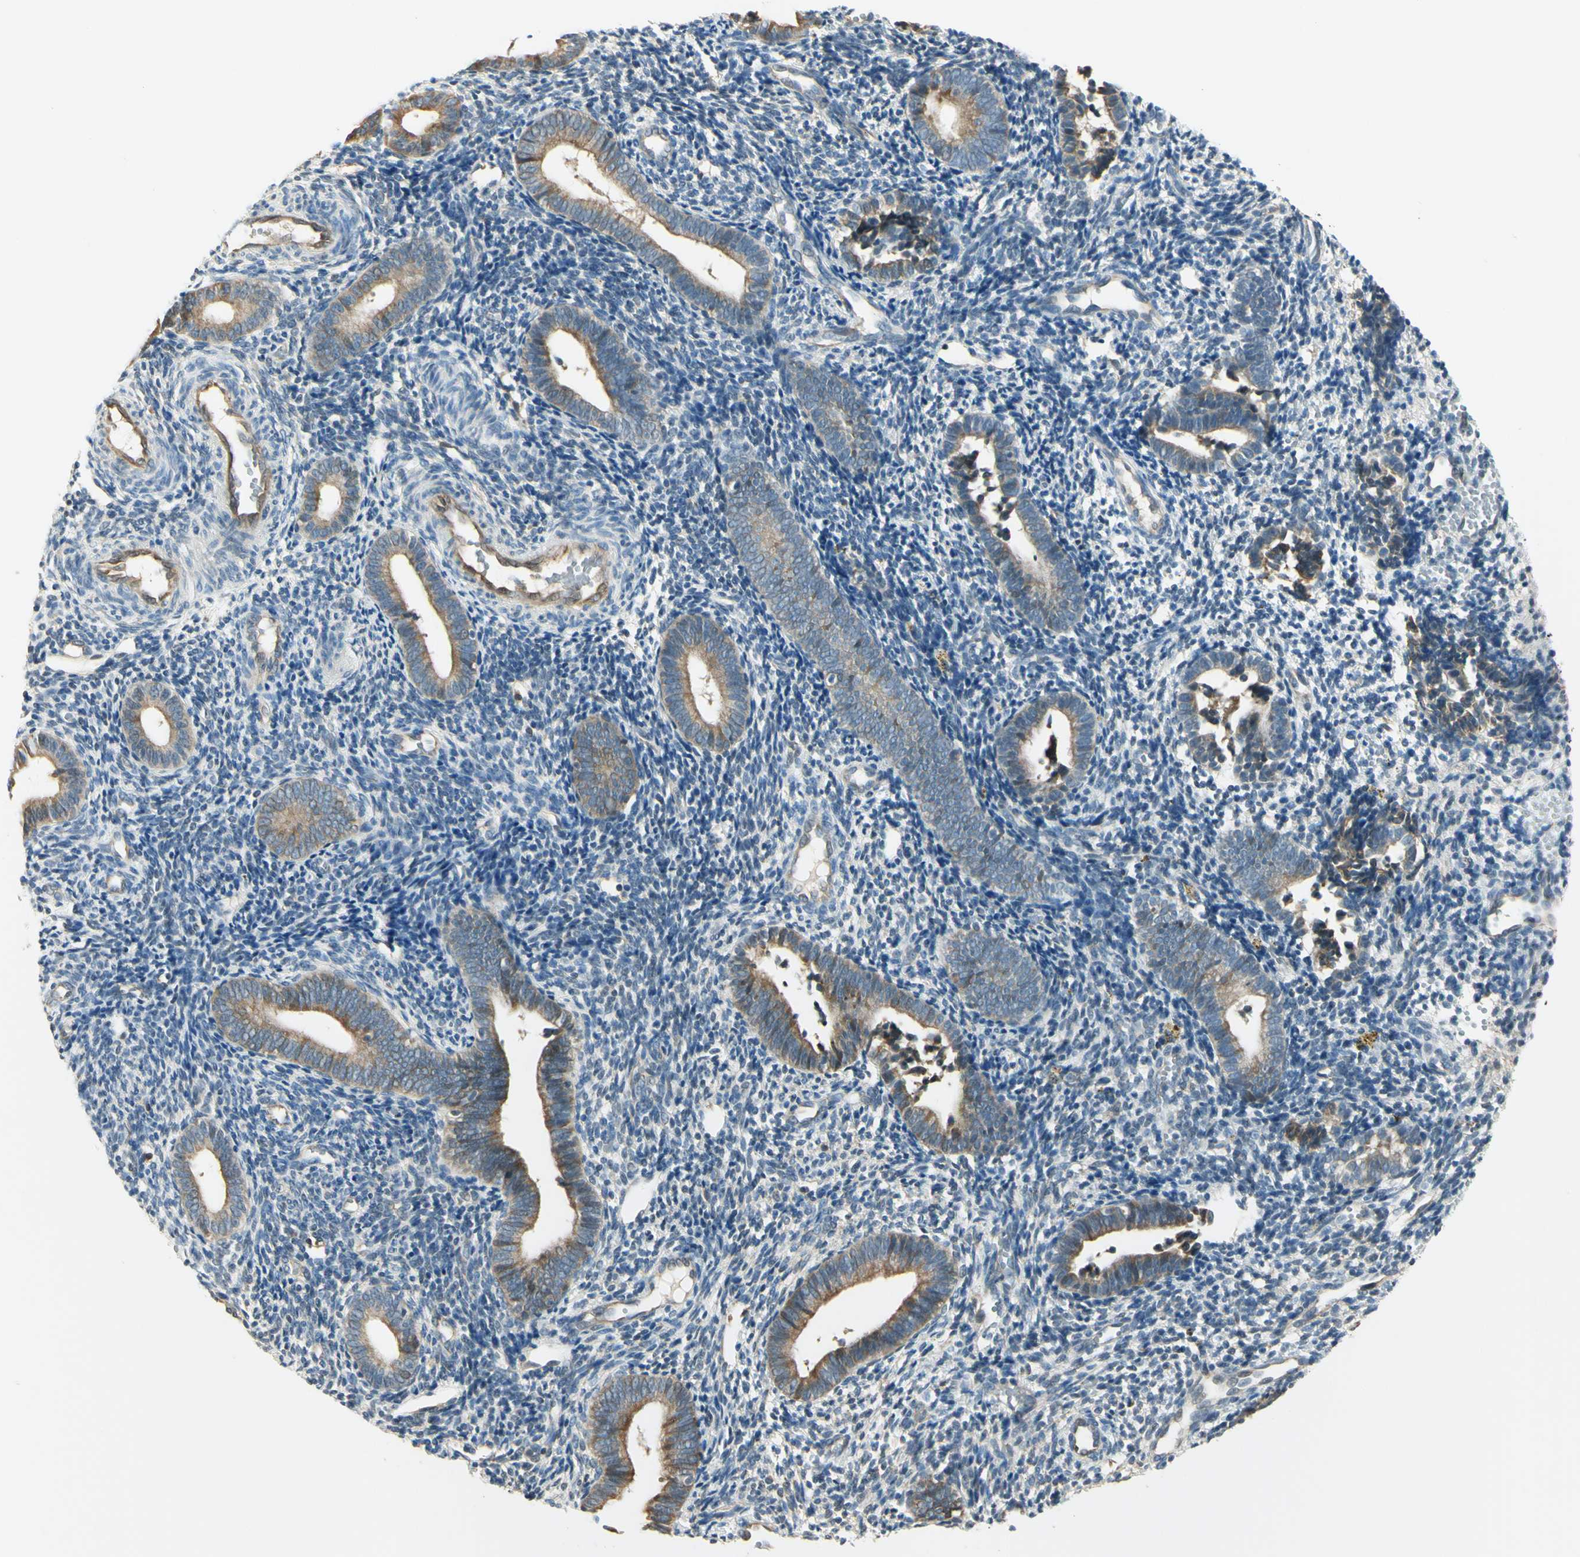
{"staining": {"intensity": "negative", "quantity": "none", "location": "none"}, "tissue": "endometrium", "cell_type": "Cells in endometrial stroma", "image_type": "normal", "snomed": [{"axis": "morphology", "description": "Normal tissue, NOS"}, {"axis": "topography", "description": "Uterus"}, {"axis": "topography", "description": "Endometrium"}], "caption": "High power microscopy photomicrograph of an IHC histopathology image of benign endometrium, revealing no significant expression in cells in endometrial stroma.", "gene": "IGDCC4", "patient": {"sex": "female", "age": 33}}